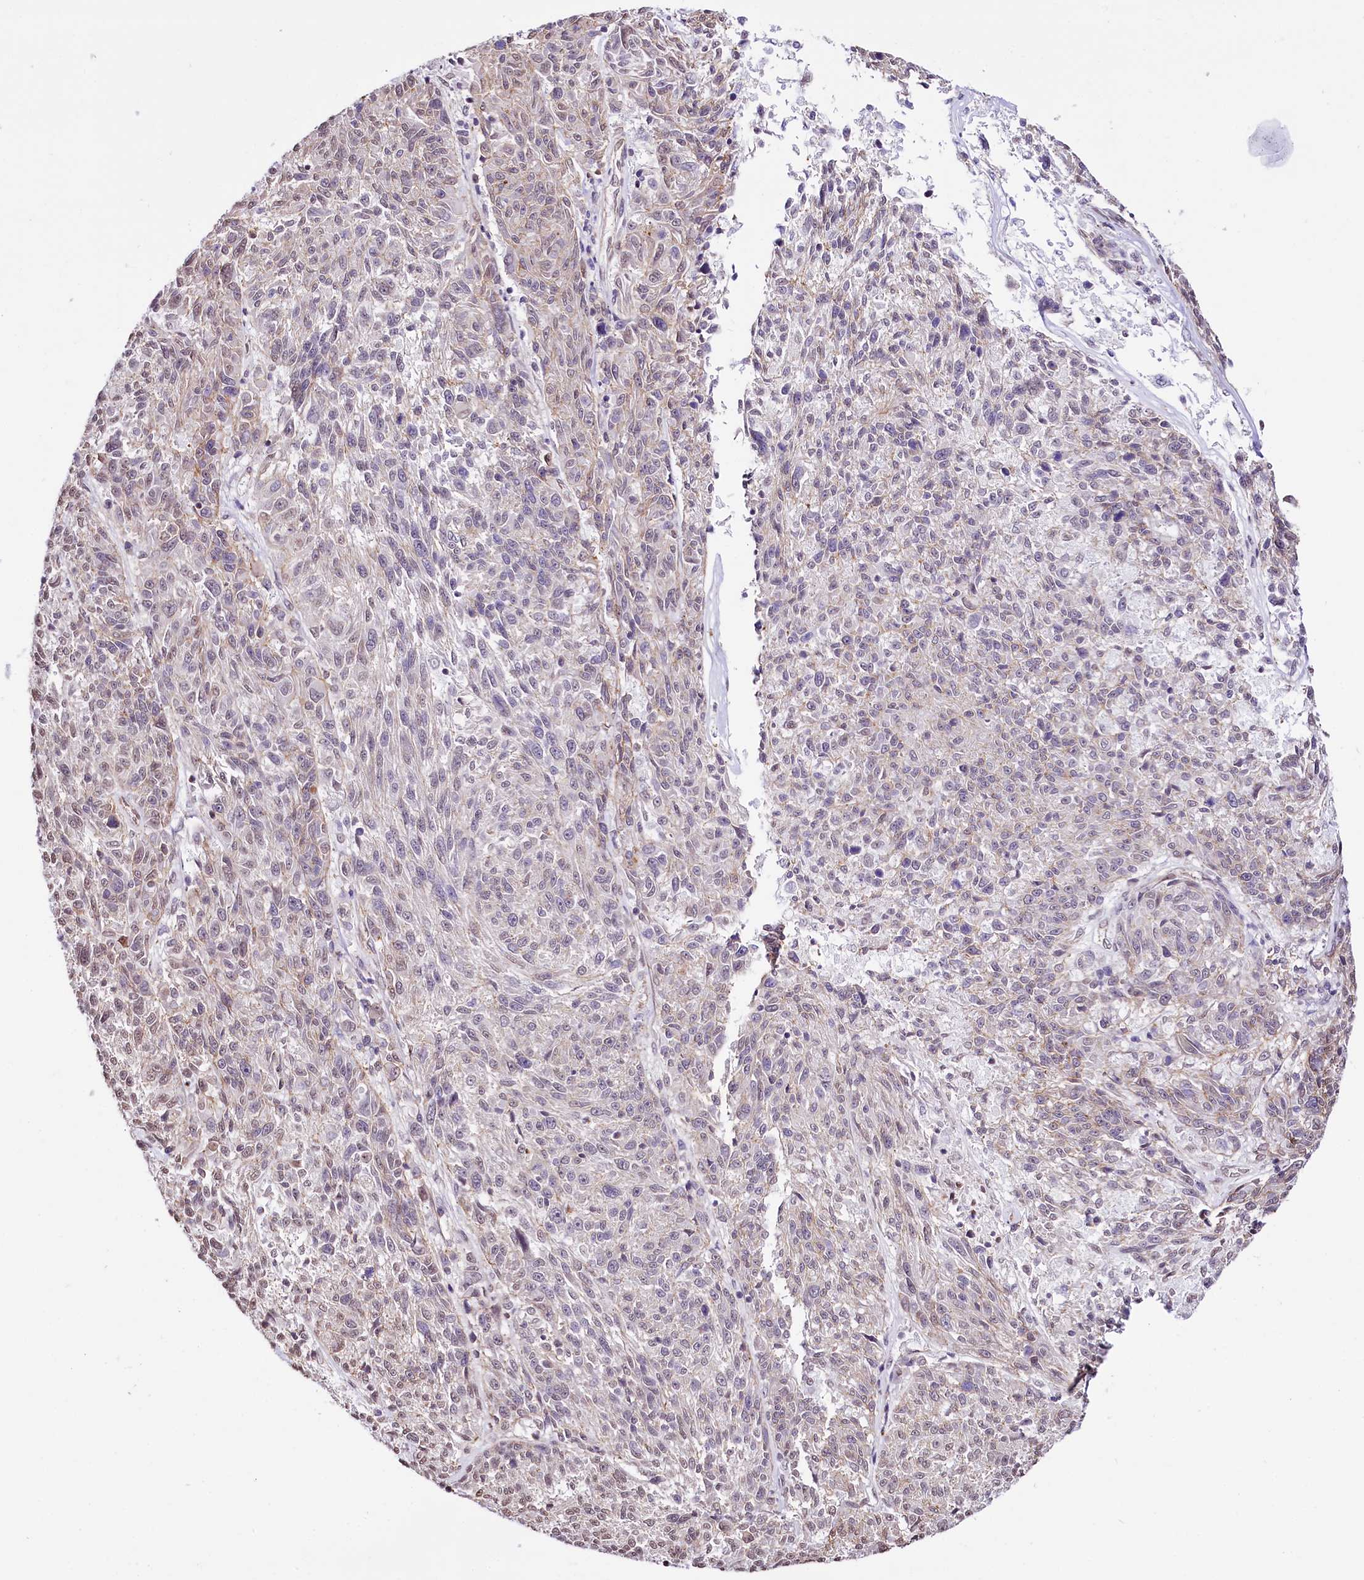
{"staining": {"intensity": "negative", "quantity": "none", "location": "none"}, "tissue": "melanoma", "cell_type": "Tumor cells", "image_type": "cancer", "snomed": [{"axis": "morphology", "description": "Malignant melanoma, NOS"}, {"axis": "topography", "description": "Skin"}], "caption": "An image of malignant melanoma stained for a protein displays no brown staining in tumor cells.", "gene": "ST7", "patient": {"sex": "male", "age": 53}}